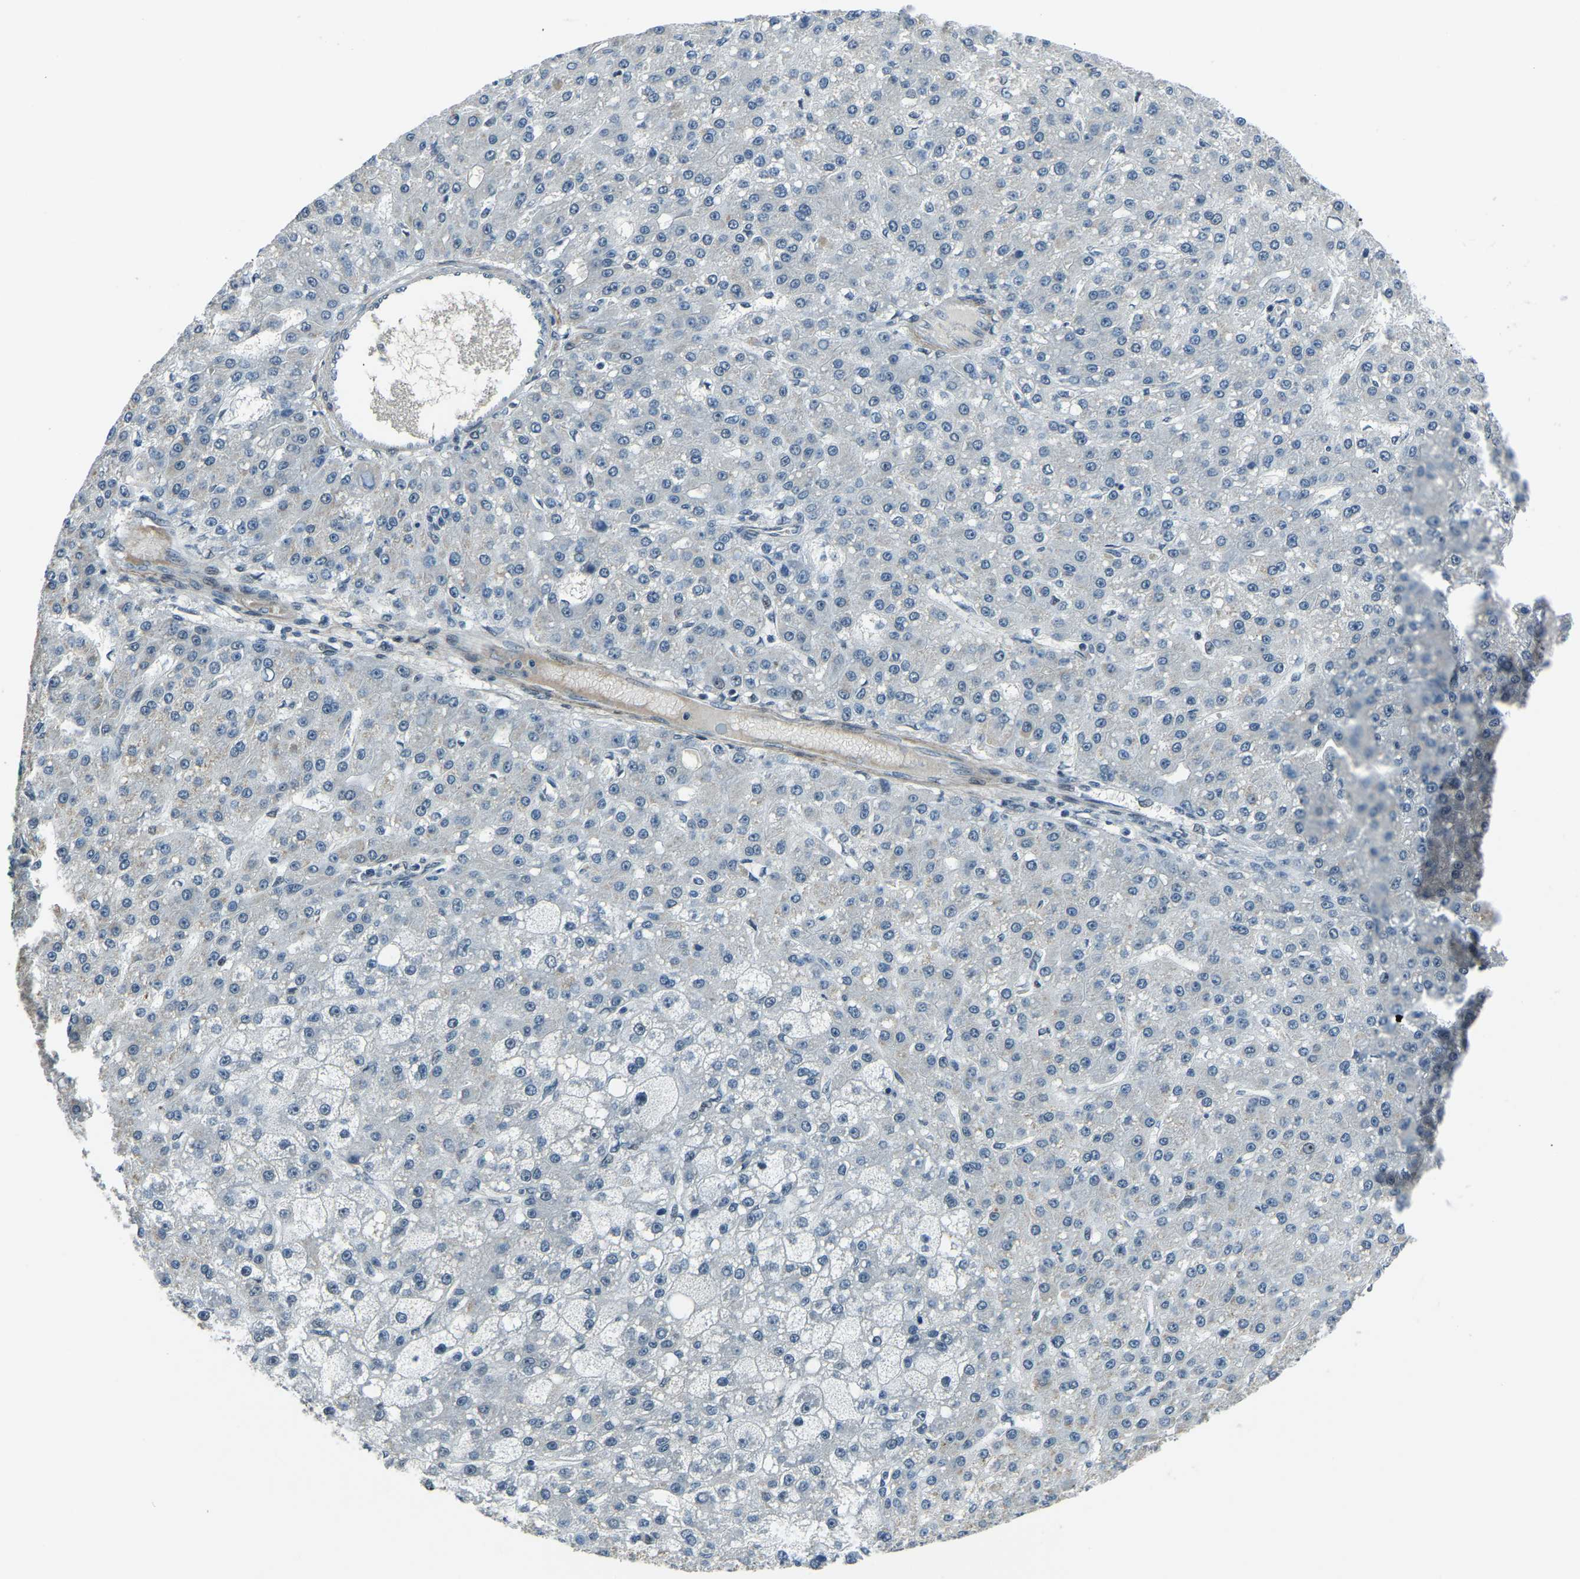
{"staining": {"intensity": "negative", "quantity": "none", "location": "none"}, "tissue": "liver cancer", "cell_type": "Tumor cells", "image_type": "cancer", "snomed": [{"axis": "morphology", "description": "Carcinoma, Hepatocellular, NOS"}, {"axis": "topography", "description": "Liver"}], "caption": "DAB (3,3'-diaminobenzidine) immunohistochemical staining of human liver hepatocellular carcinoma displays no significant positivity in tumor cells.", "gene": "PRCC", "patient": {"sex": "male", "age": 67}}